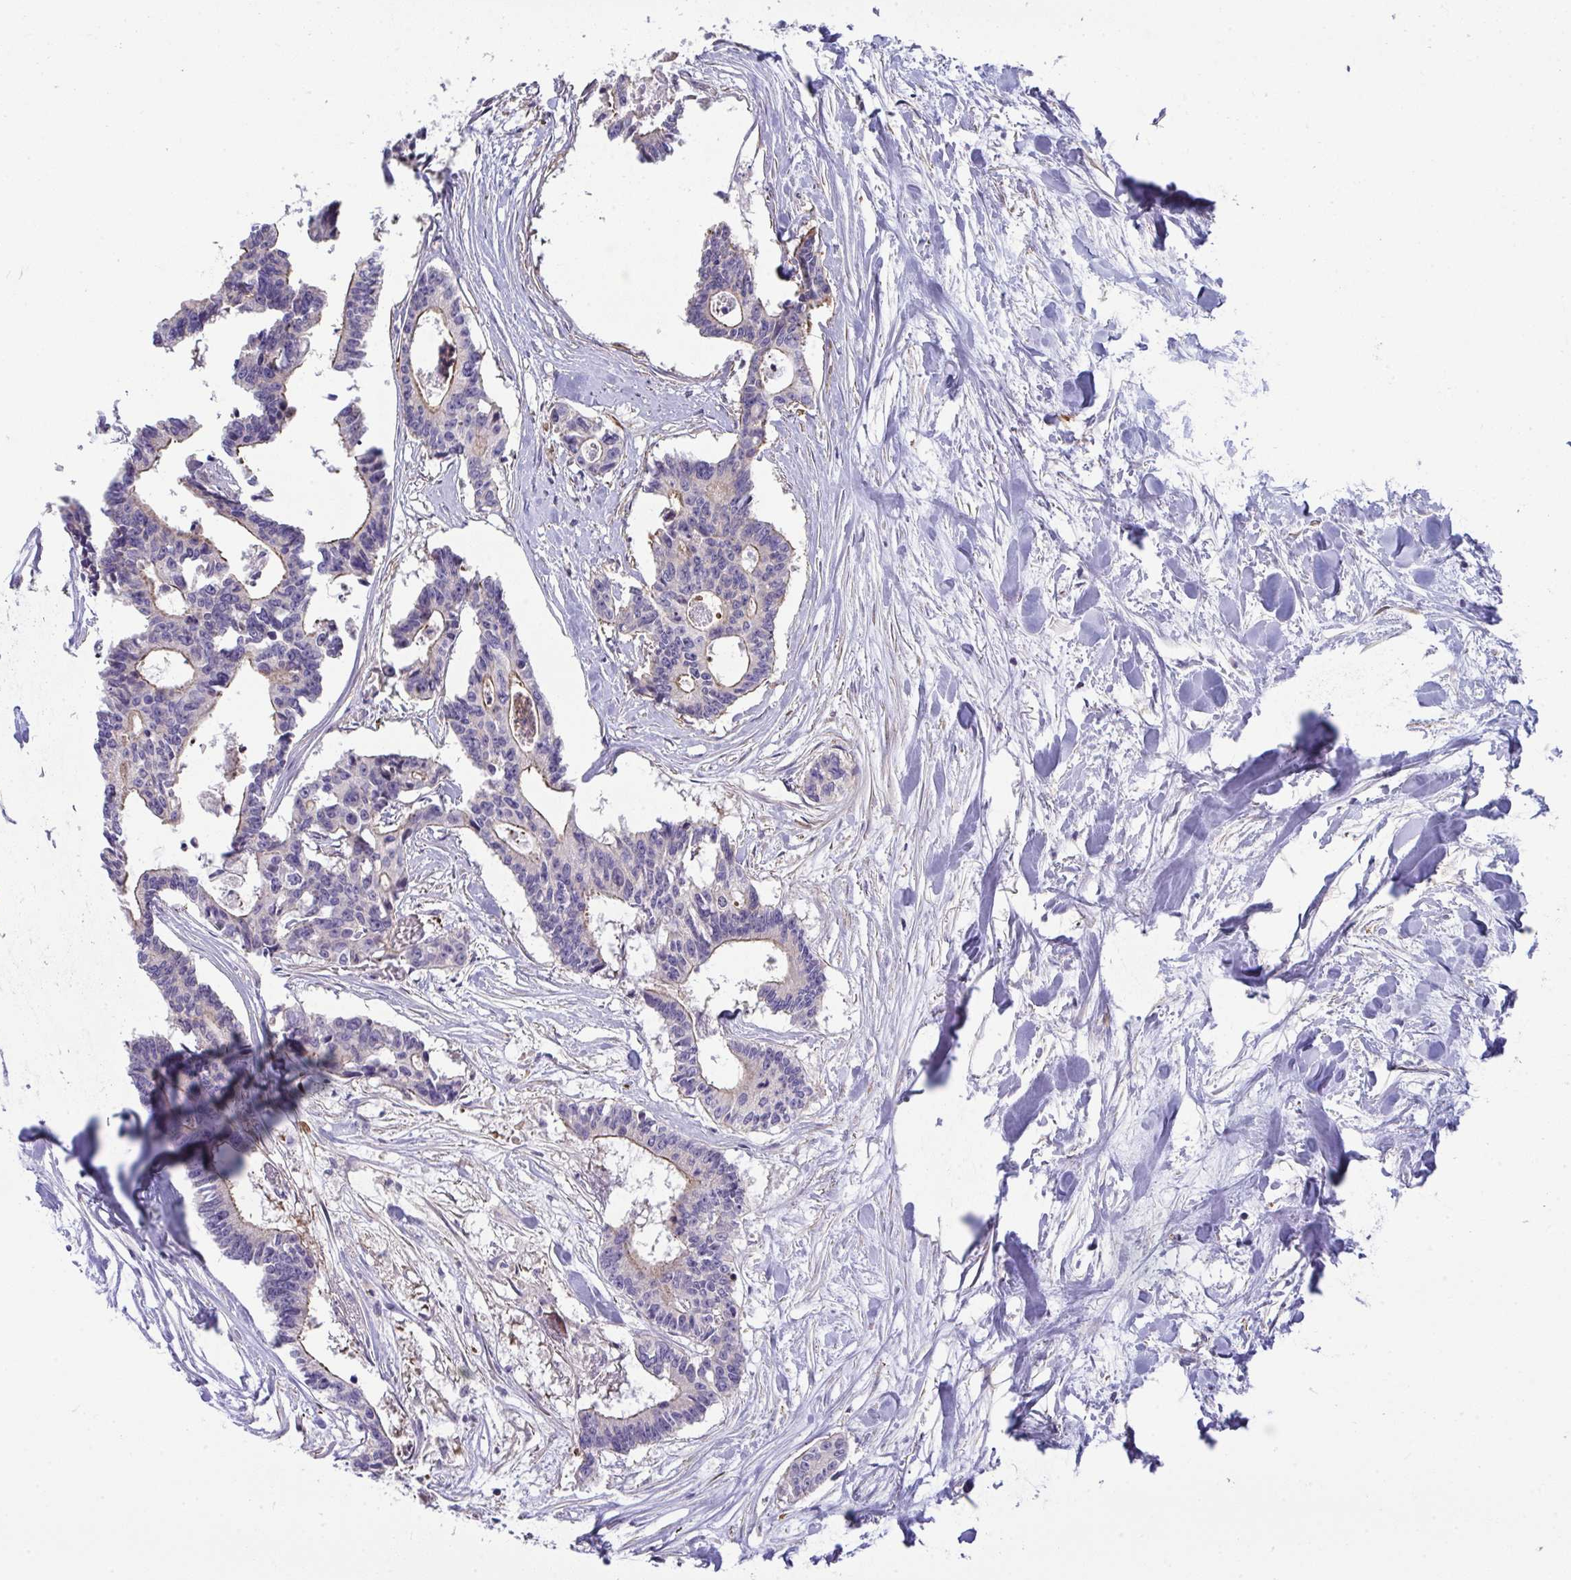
{"staining": {"intensity": "weak", "quantity": "25%-75%", "location": "cytoplasmic/membranous"}, "tissue": "colorectal cancer", "cell_type": "Tumor cells", "image_type": "cancer", "snomed": [{"axis": "morphology", "description": "Adenocarcinoma, NOS"}, {"axis": "topography", "description": "Rectum"}], "caption": "Protein positivity by IHC reveals weak cytoplasmic/membranous staining in approximately 25%-75% of tumor cells in adenocarcinoma (colorectal). The staining was performed using DAB to visualize the protein expression in brown, while the nuclei were stained in blue with hematoxylin (Magnification: 20x).", "gene": "MYL12A", "patient": {"sex": "male", "age": 57}}